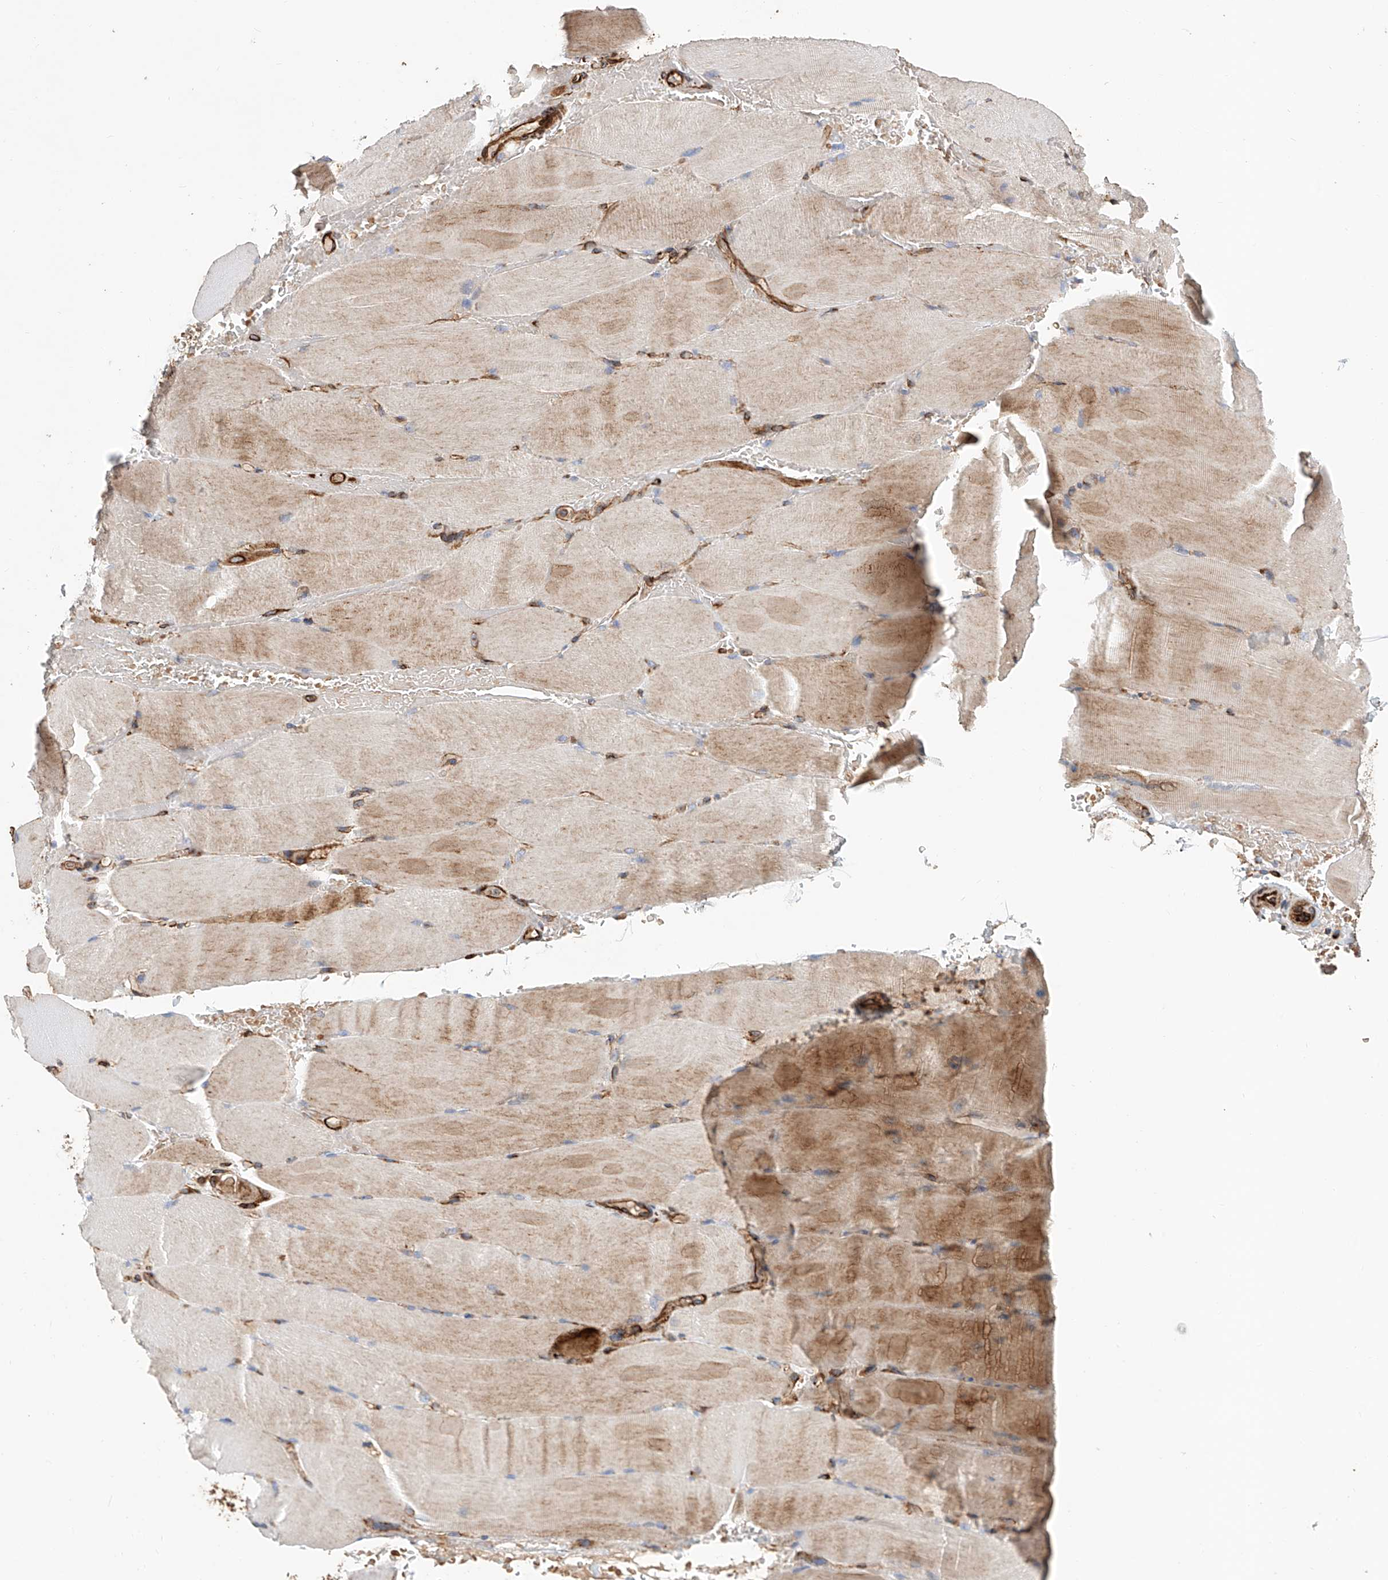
{"staining": {"intensity": "moderate", "quantity": "25%-75%", "location": "cytoplasmic/membranous"}, "tissue": "skeletal muscle", "cell_type": "Myocytes", "image_type": "normal", "snomed": [{"axis": "morphology", "description": "Normal tissue, NOS"}, {"axis": "topography", "description": "Skeletal muscle"}, {"axis": "topography", "description": "Parathyroid gland"}], "caption": "A histopathology image showing moderate cytoplasmic/membranous positivity in about 25%-75% of myocytes in normal skeletal muscle, as visualized by brown immunohistochemical staining.", "gene": "HGSNAT", "patient": {"sex": "female", "age": 37}}